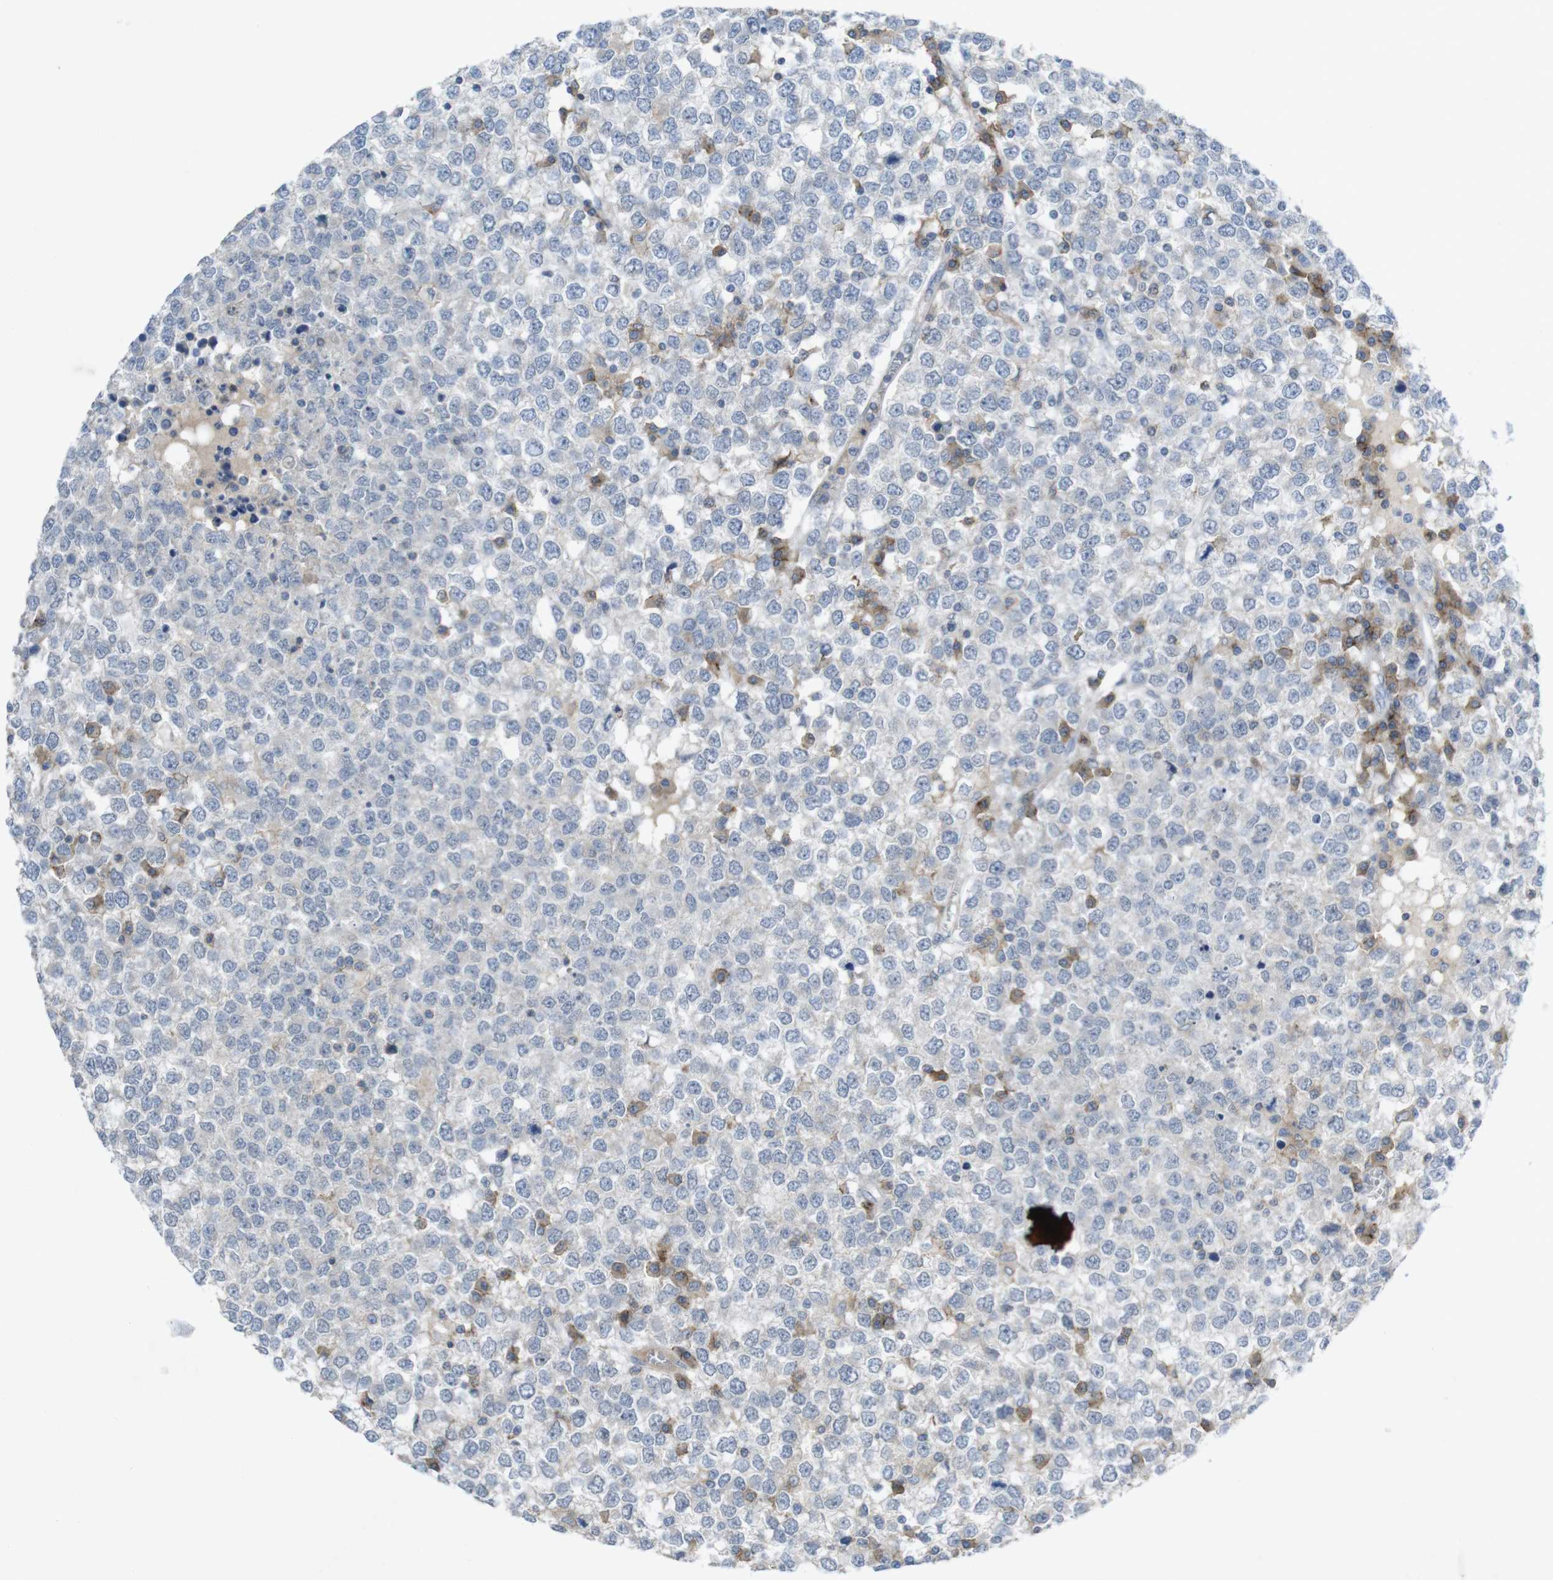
{"staining": {"intensity": "negative", "quantity": "none", "location": "none"}, "tissue": "testis cancer", "cell_type": "Tumor cells", "image_type": "cancer", "snomed": [{"axis": "morphology", "description": "Seminoma, NOS"}, {"axis": "topography", "description": "Testis"}], "caption": "This is a photomicrograph of immunohistochemistry staining of testis seminoma, which shows no expression in tumor cells.", "gene": "SLAMF7", "patient": {"sex": "male", "age": 65}}